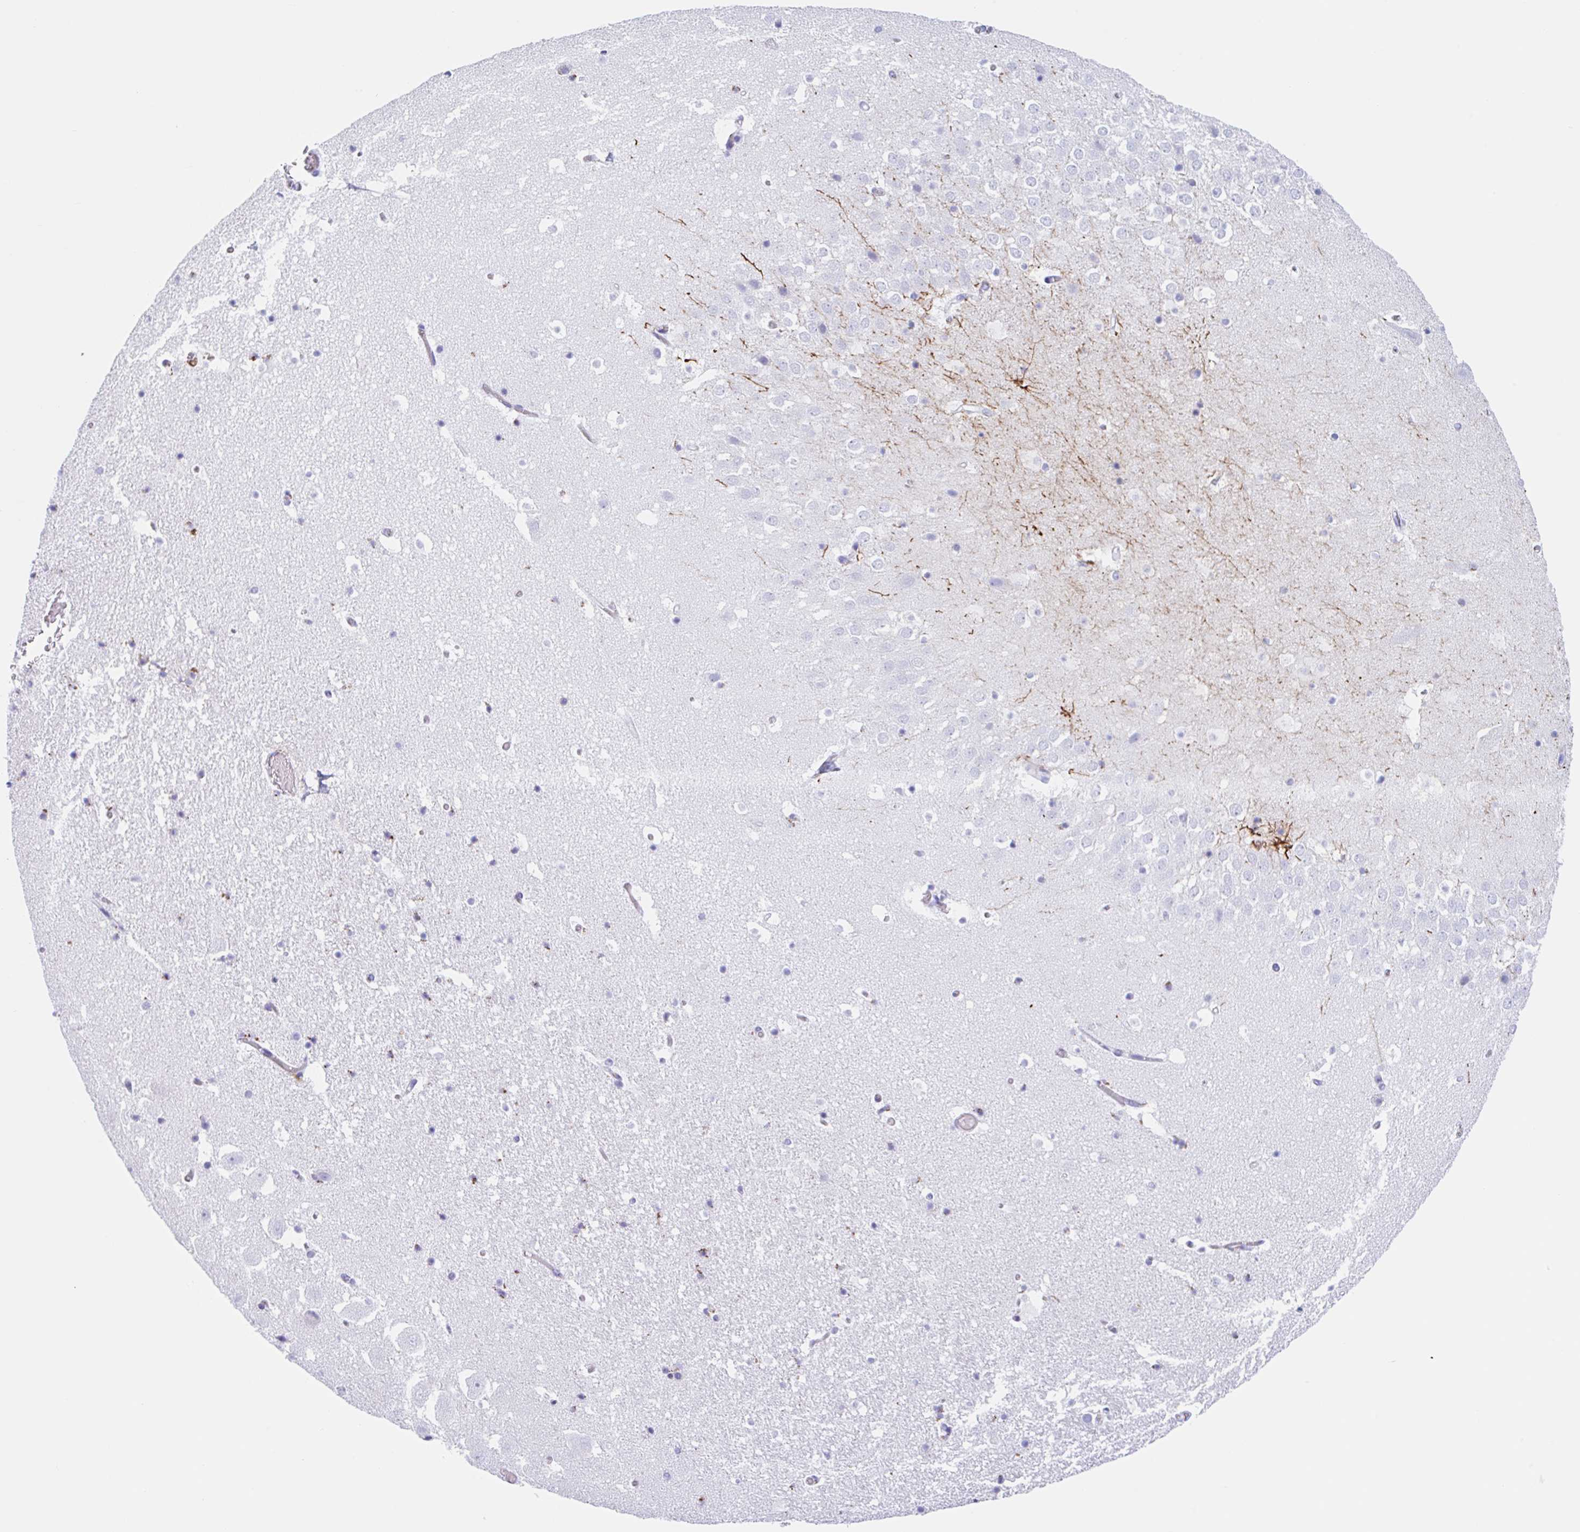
{"staining": {"intensity": "moderate", "quantity": "<25%", "location": "cytoplasmic/membranous"}, "tissue": "hippocampus", "cell_type": "Glial cells", "image_type": "normal", "snomed": [{"axis": "morphology", "description": "Normal tissue, NOS"}, {"axis": "topography", "description": "Hippocampus"}], "caption": "A brown stain labels moderate cytoplasmic/membranous expression of a protein in glial cells of benign human hippocampus.", "gene": "ANKRD9", "patient": {"sex": "female", "age": 42}}